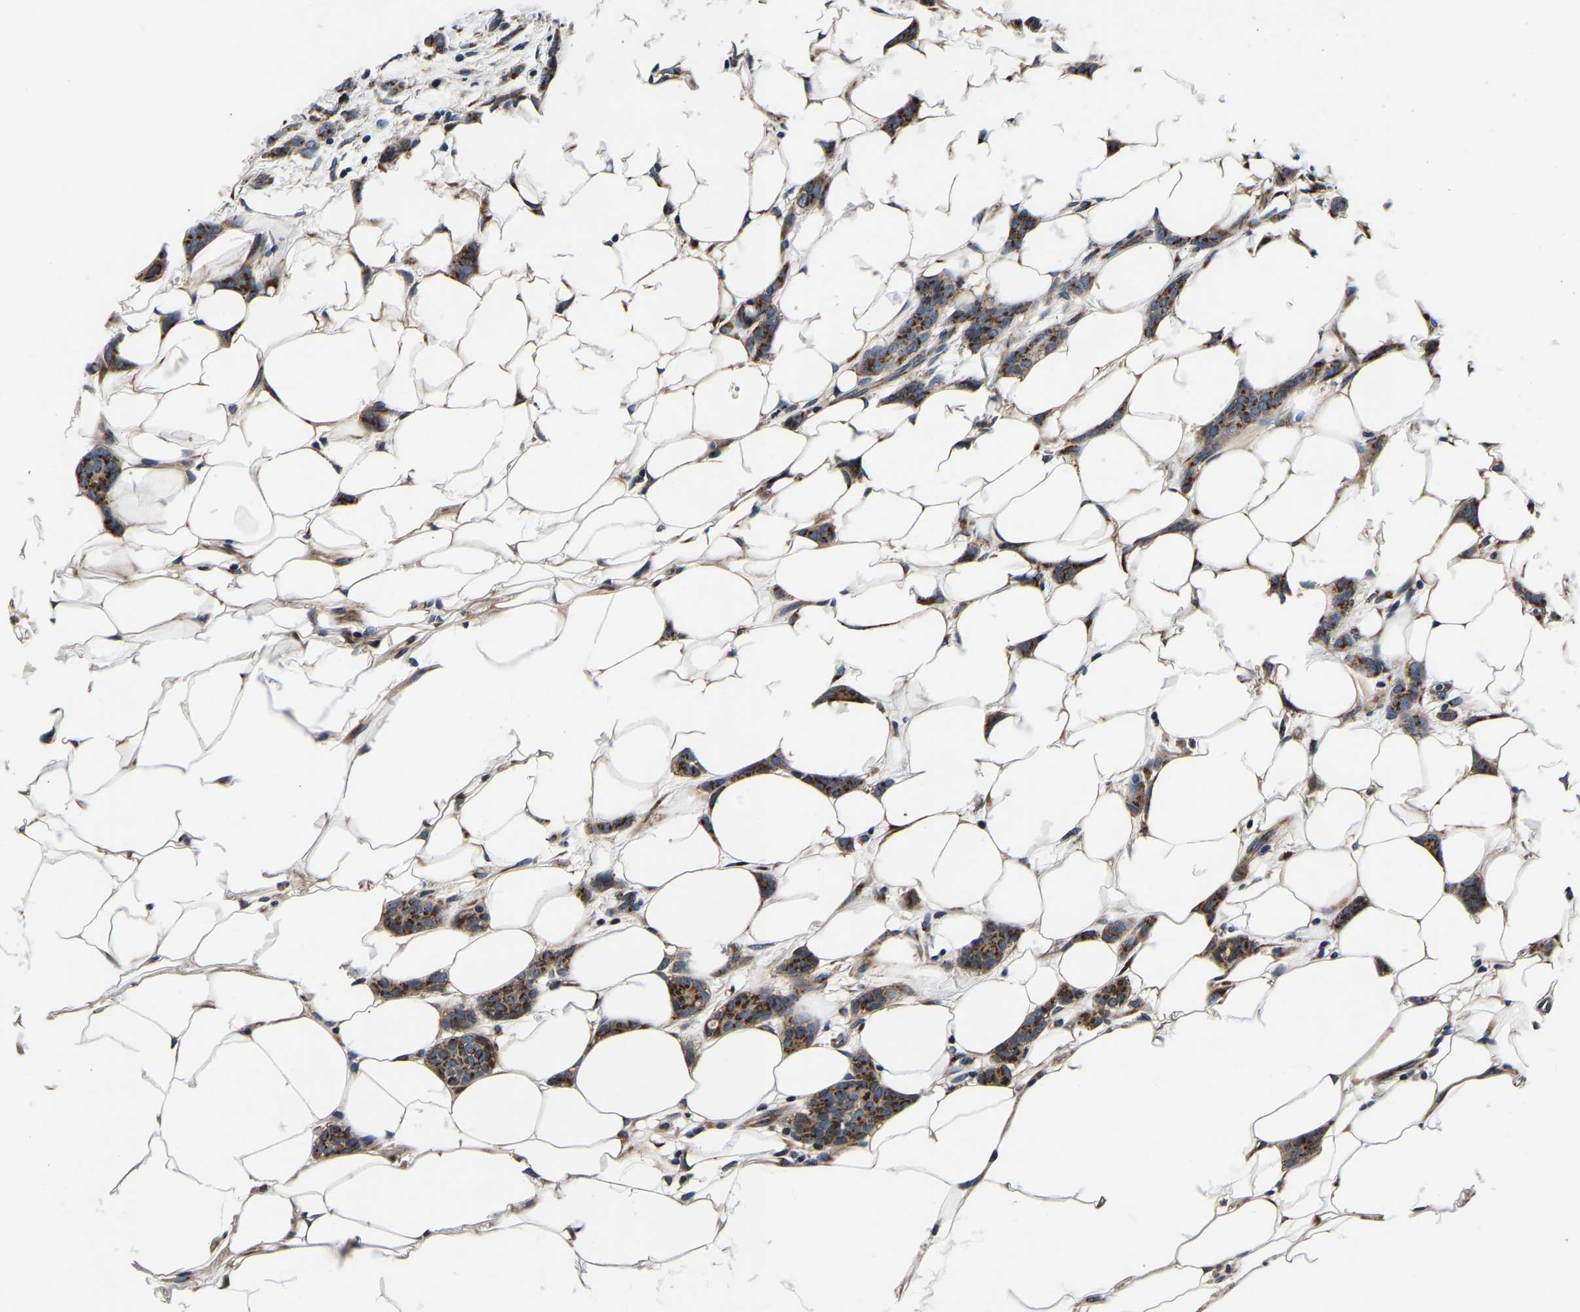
{"staining": {"intensity": "strong", "quantity": ">75%", "location": "cytoplasmic/membranous"}, "tissue": "breast cancer", "cell_type": "Tumor cells", "image_type": "cancer", "snomed": [{"axis": "morphology", "description": "Lobular carcinoma"}, {"axis": "topography", "description": "Skin"}, {"axis": "topography", "description": "Breast"}], "caption": "DAB (3,3'-diaminobenzidine) immunohistochemical staining of human breast cancer (lobular carcinoma) reveals strong cytoplasmic/membranous protein positivity in about >75% of tumor cells. Ihc stains the protein of interest in brown and the nuclei are stained blue.", "gene": "RABAC1", "patient": {"sex": "female", "age": 46}}